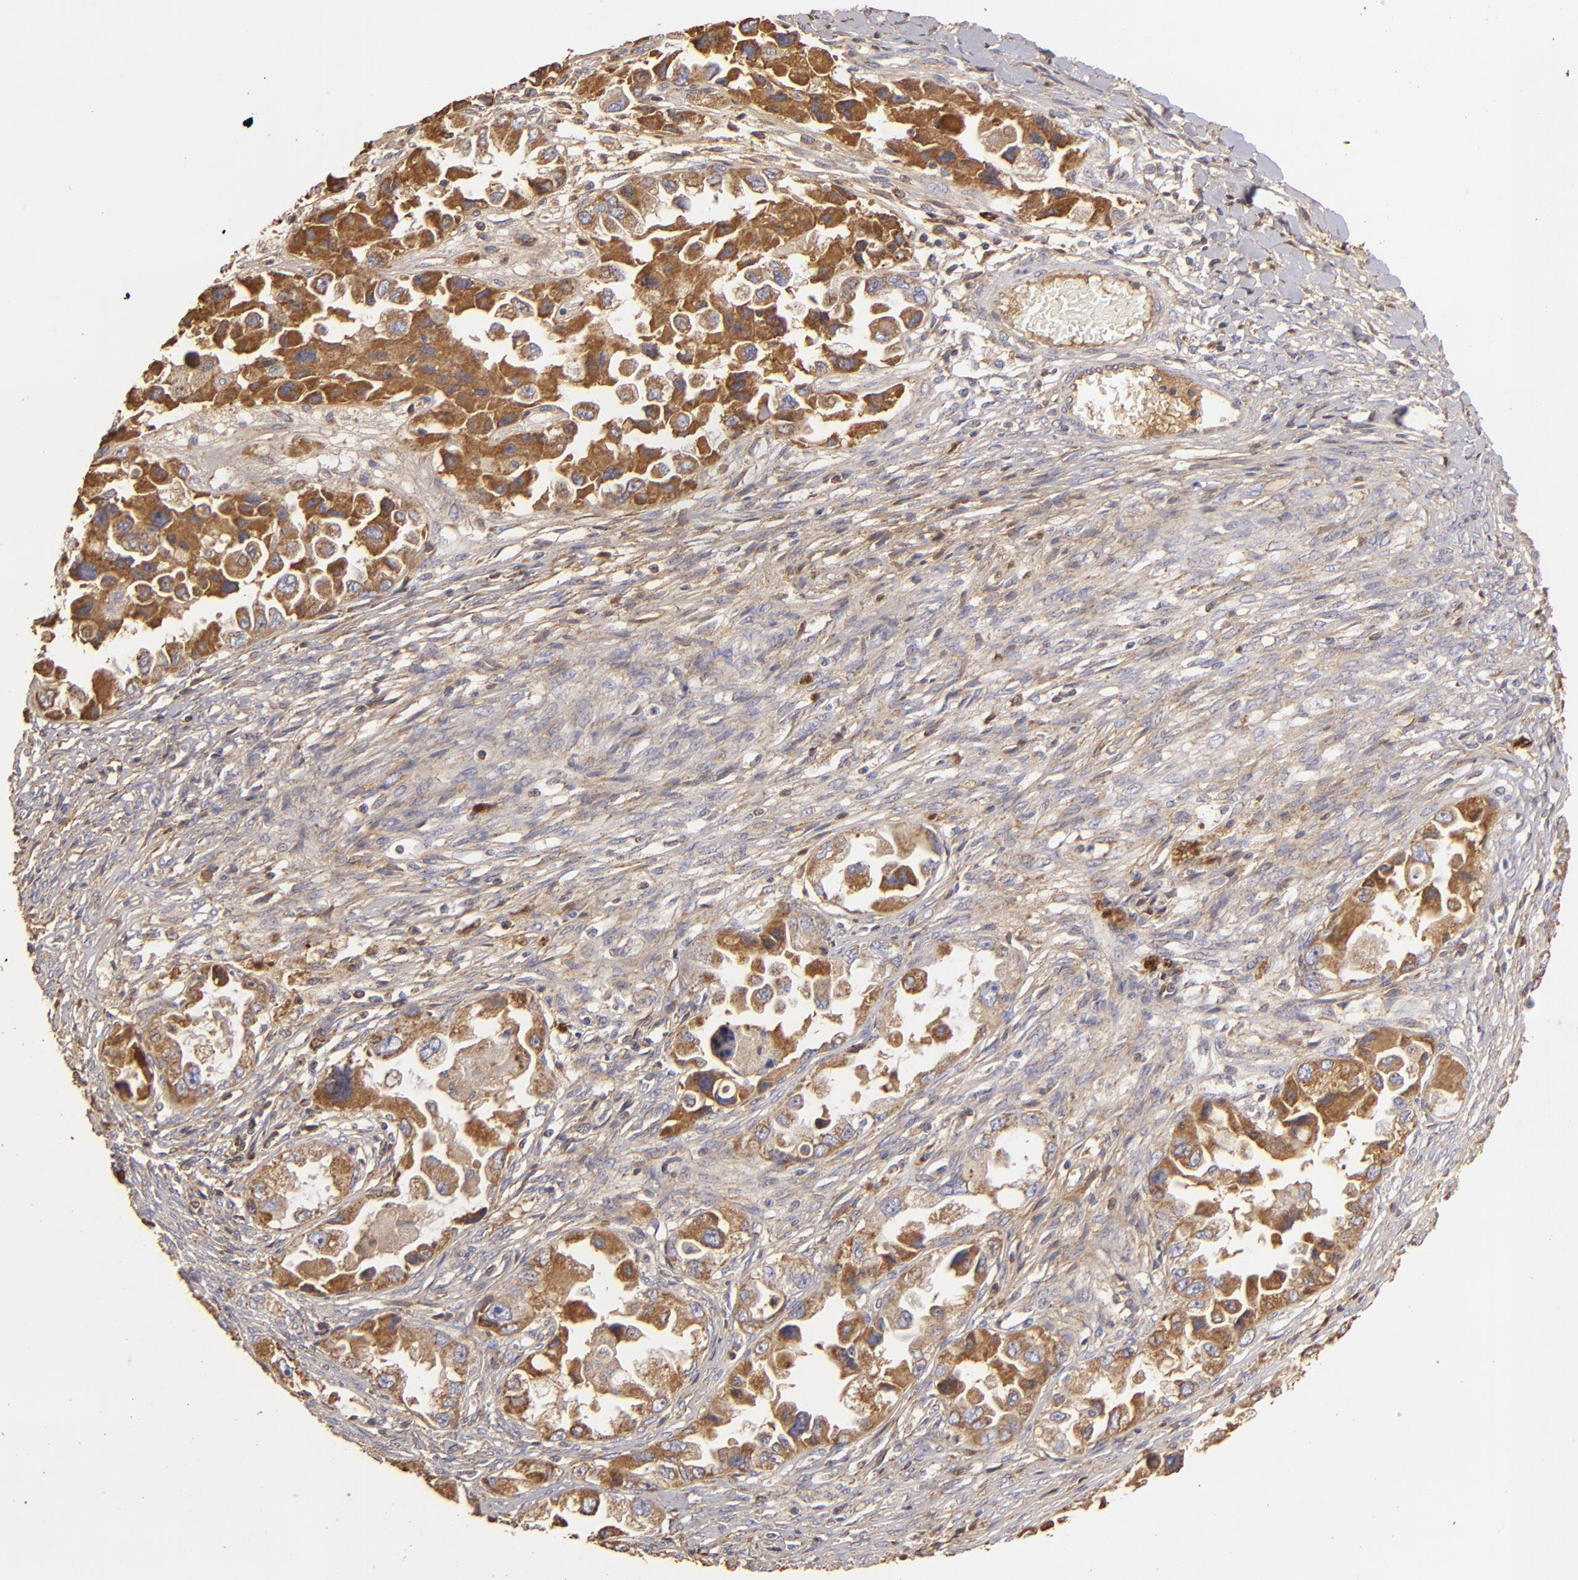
{"staining": {"intensity": "moderate", "quantity": ">75%", "location": "cytoplasmic/membranous"}, "tissue": "ovarian cancer", "cell_type": "Tumor cells", "image_type": "cancer", "snomed": [{"axis": "morphology", "description": "Cystadenocarcinoma, serous, NOS"}, {"axis": "topography", "description": "Ovary"}], "caption": "Serous cystadenocarcinoma (ovarian) tissue displays moderate cytoplasmic/membranous positivity in approximately >75% of tumor cells, visualized by immunohistochemistry.", "gene": "CFB", "patient": {"sex": "female", "age": 84}}